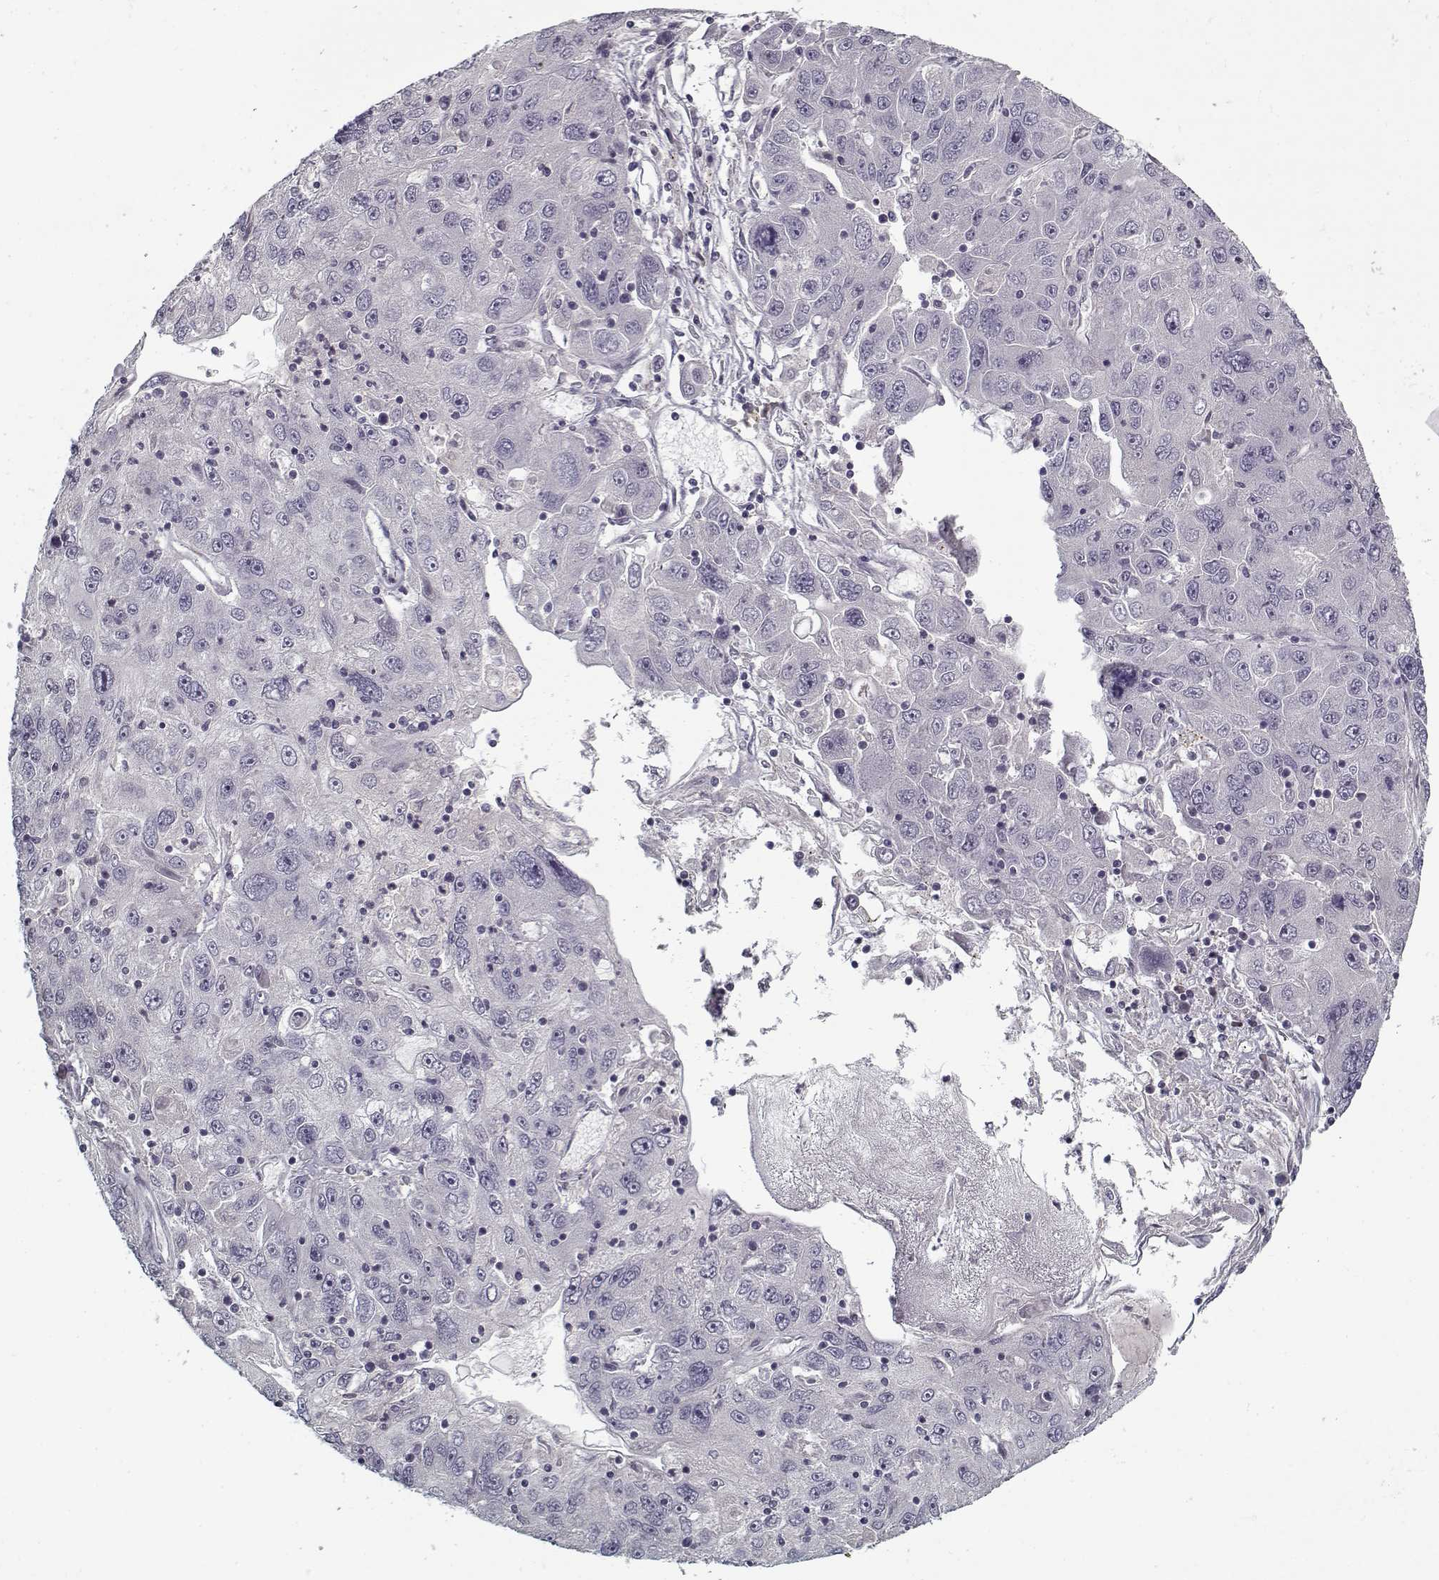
{"staining": {"intensity": "negative", "quantity": "none", "location": "none"}, "tissue": "stomach cancer", "cell_type": "Tumor cells", "image_type": "cancer", "snomed": [{"axis": "morphology", "description": "Adenocarcinoma, NOS"}, {"axis": "topography", "description": "Stomach"}], "caption": "This is an immunohistochemistry micrograph of human stomach cancer (adenocarcinoma). There is no staining in tumor cells.", "gene": "UNC13D", "patient": {"sex": "male", "age": 56}}